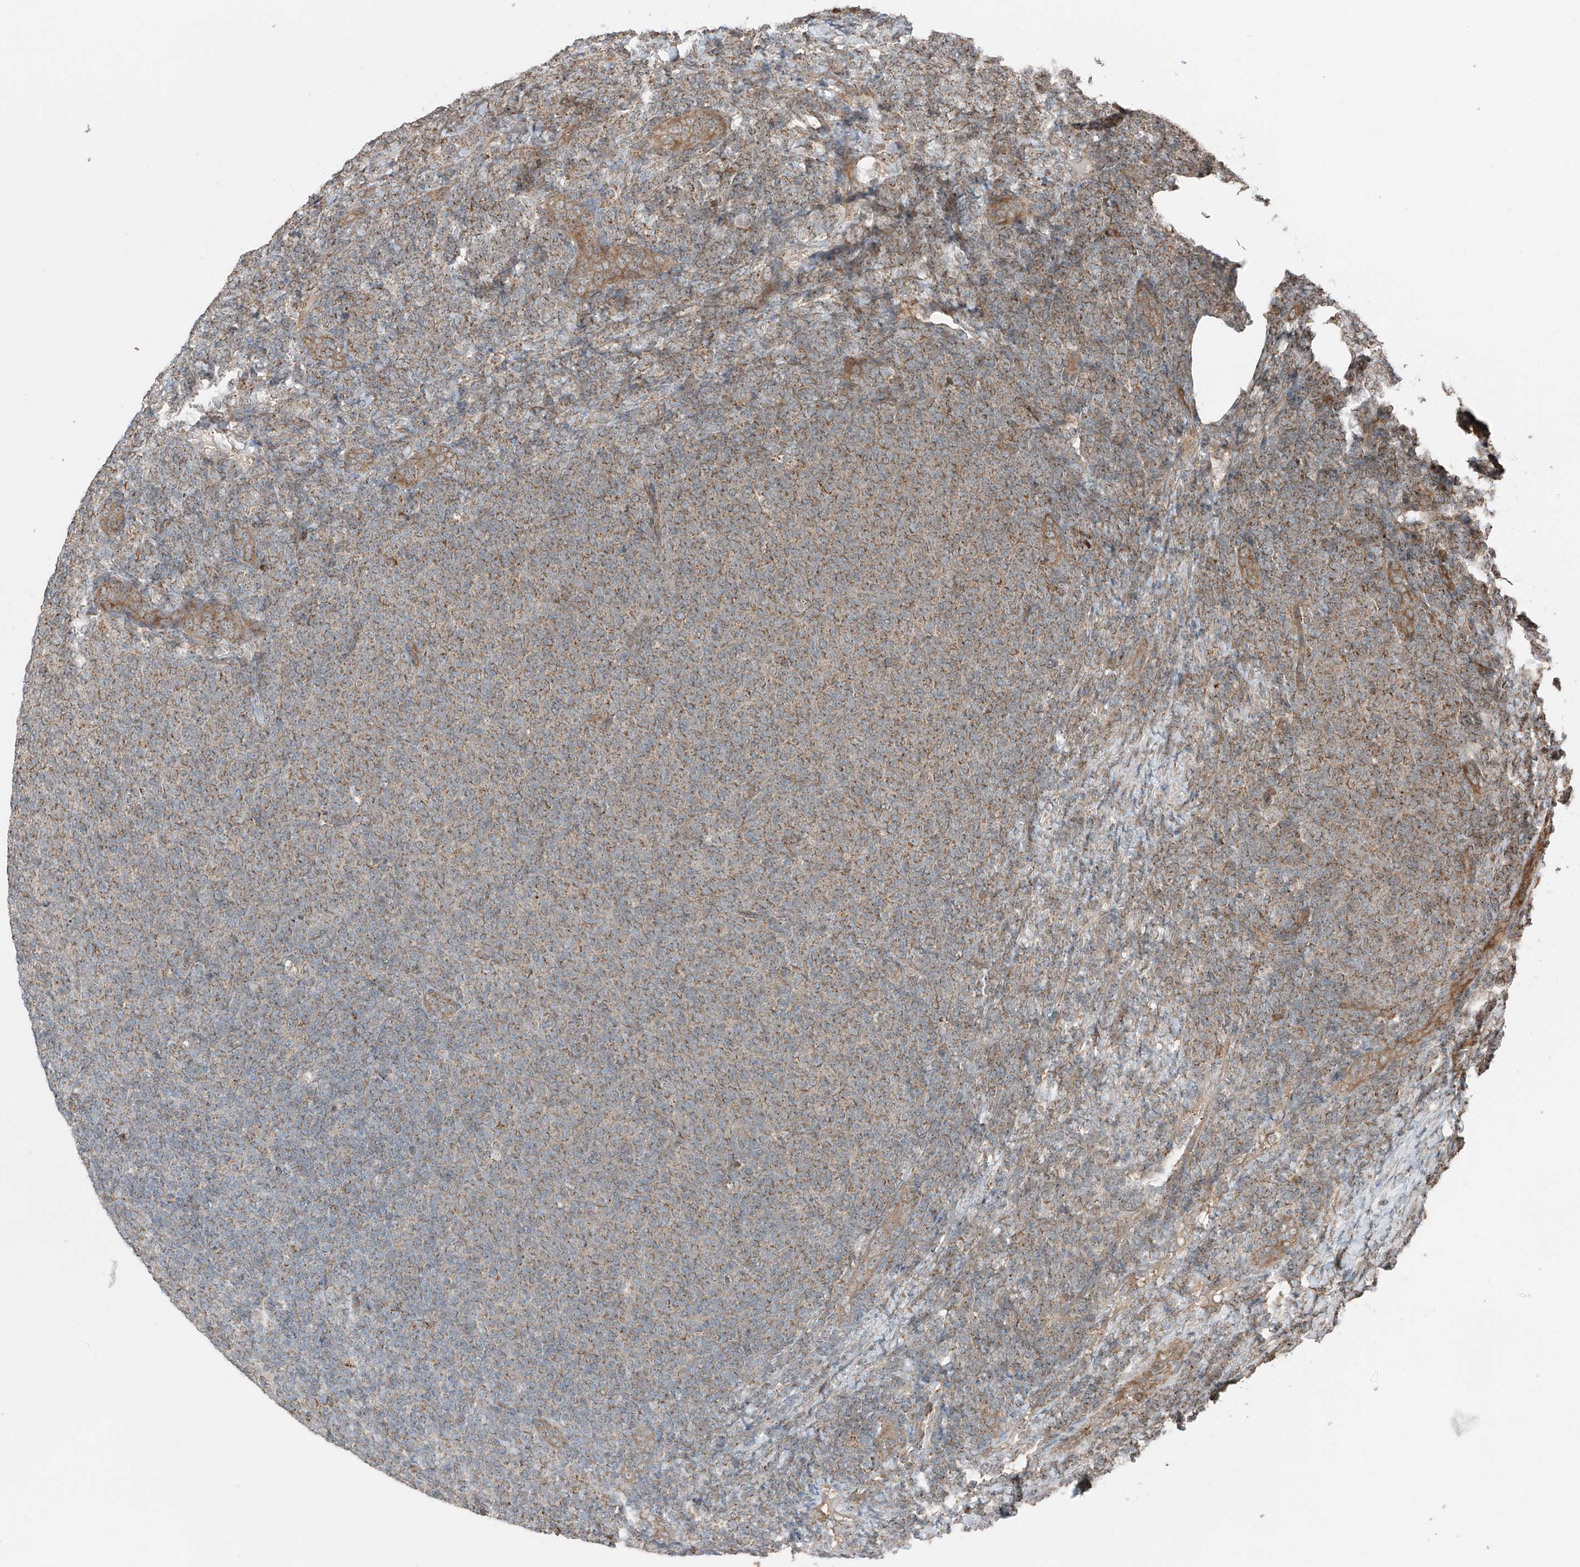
{"staining": {"intensity": "moderate", "quantity": "25%-75%", "location": "cytoplasmic/membranous"}, "tissue": "lymphoma", "cell_type": "Tumor cells", "image_type": "cancer", "snomed": [{"axis": "morphology", "description": "Malignant lymphoma, non-Hodgkin's type, Low grade"}, {"axis": "topography", "description": "Lymph node"}], "caption": "Immunohistochemical staining of low-grade malignant lymphoma, non-Hodgkin's type demonstrates medium levels of moderate cytoplasmic/membranous staining in about 25%-75% of tumor cells.", "gene": "CEP162", "patient": {"sex": "male", "age": 66}}